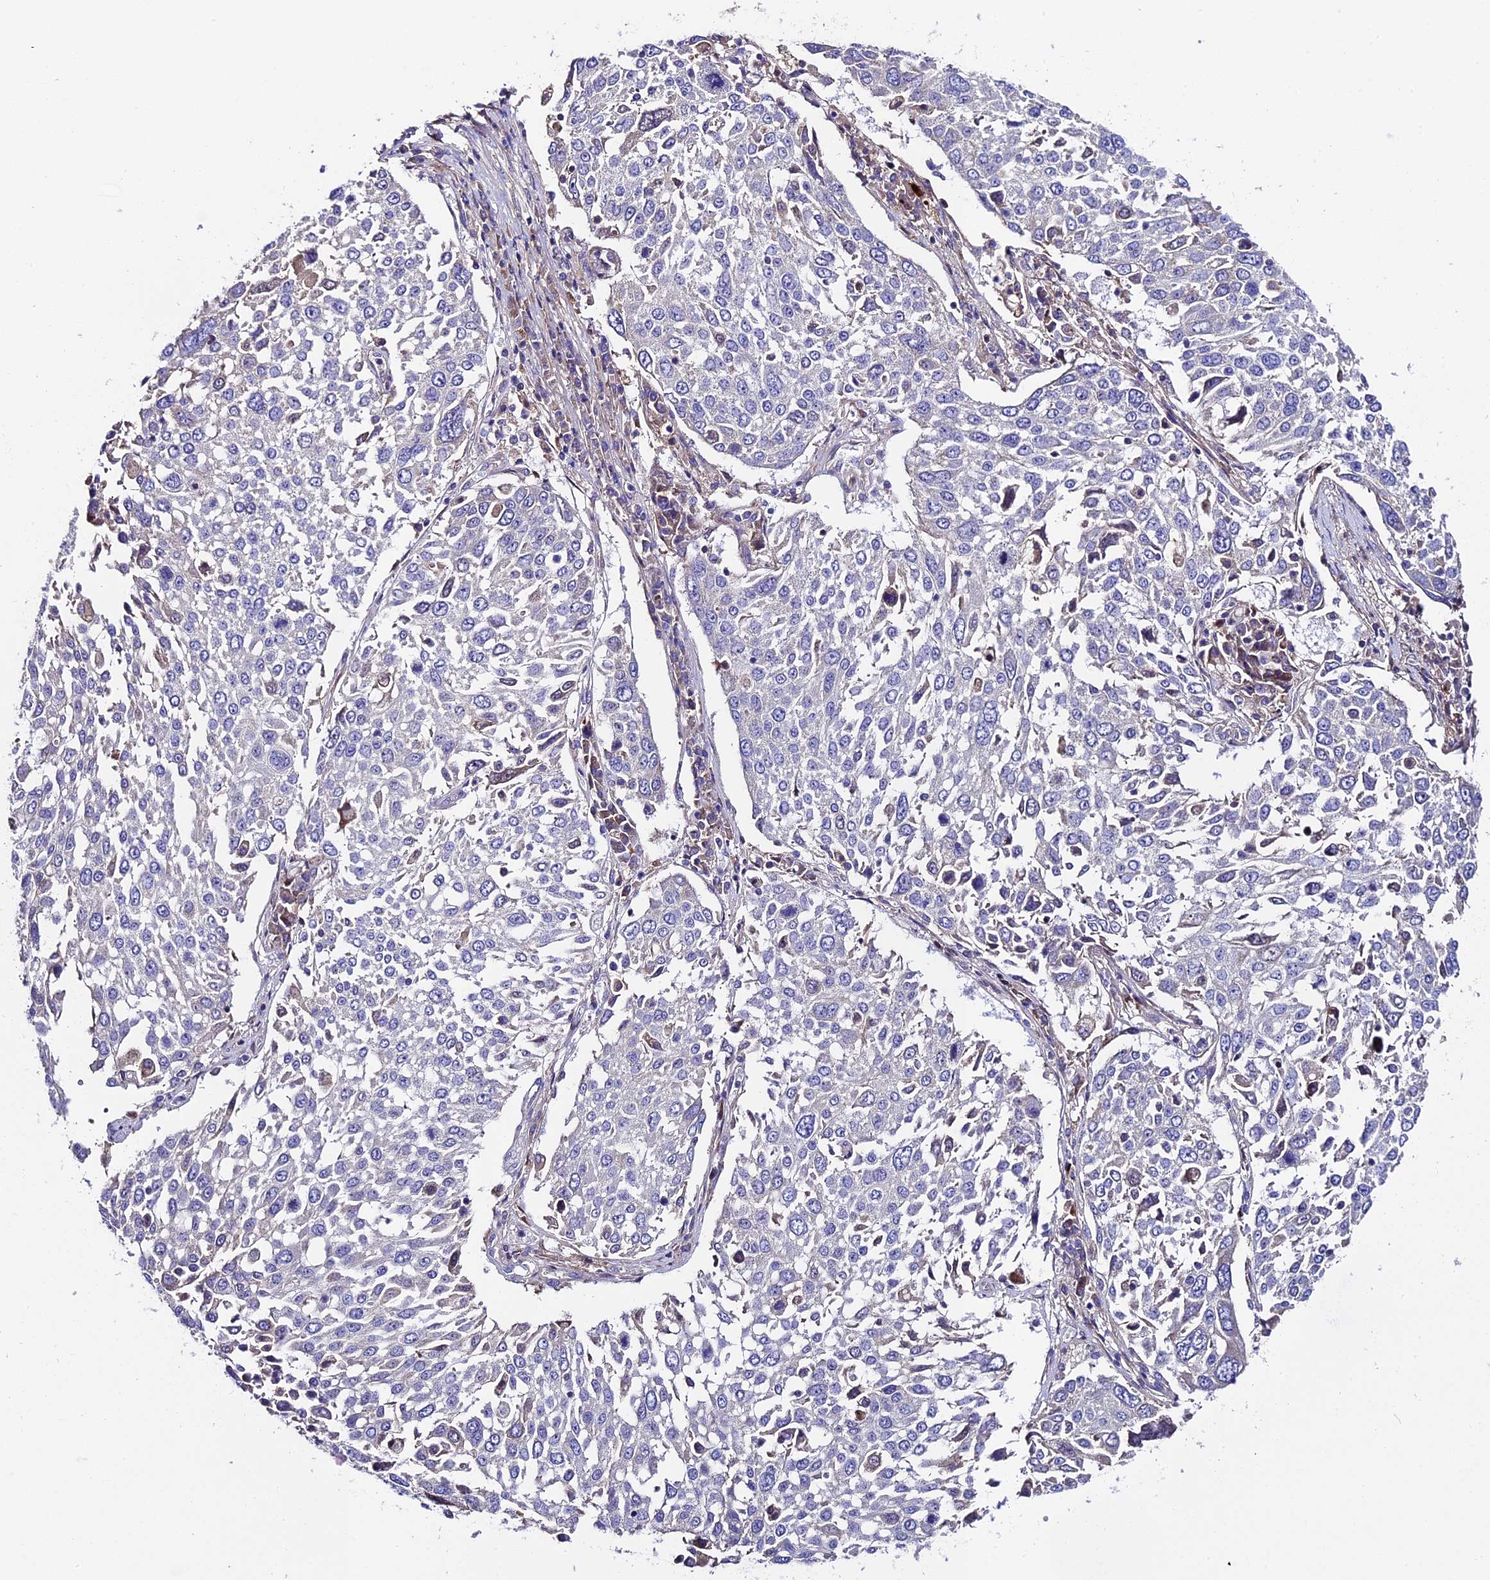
{"staining": {"intensity": "negative", "quantity": "none", "location": "none"}, "tissue": "lung cancer", "cell_type": "Tumor cells", "image_type": "cancer", "snomed": [{"axis": "morphology", "description": "Squamous cell carcinoma, NOS"}, {"axis": "topography", "description": "Lung"}], "caption": "The photomicrograph shows no staining of tumor cells in lung cancer (squamous cell carcinoma).", "gene": "PIGU", "patient": {"sex": "male", "age": 65}}